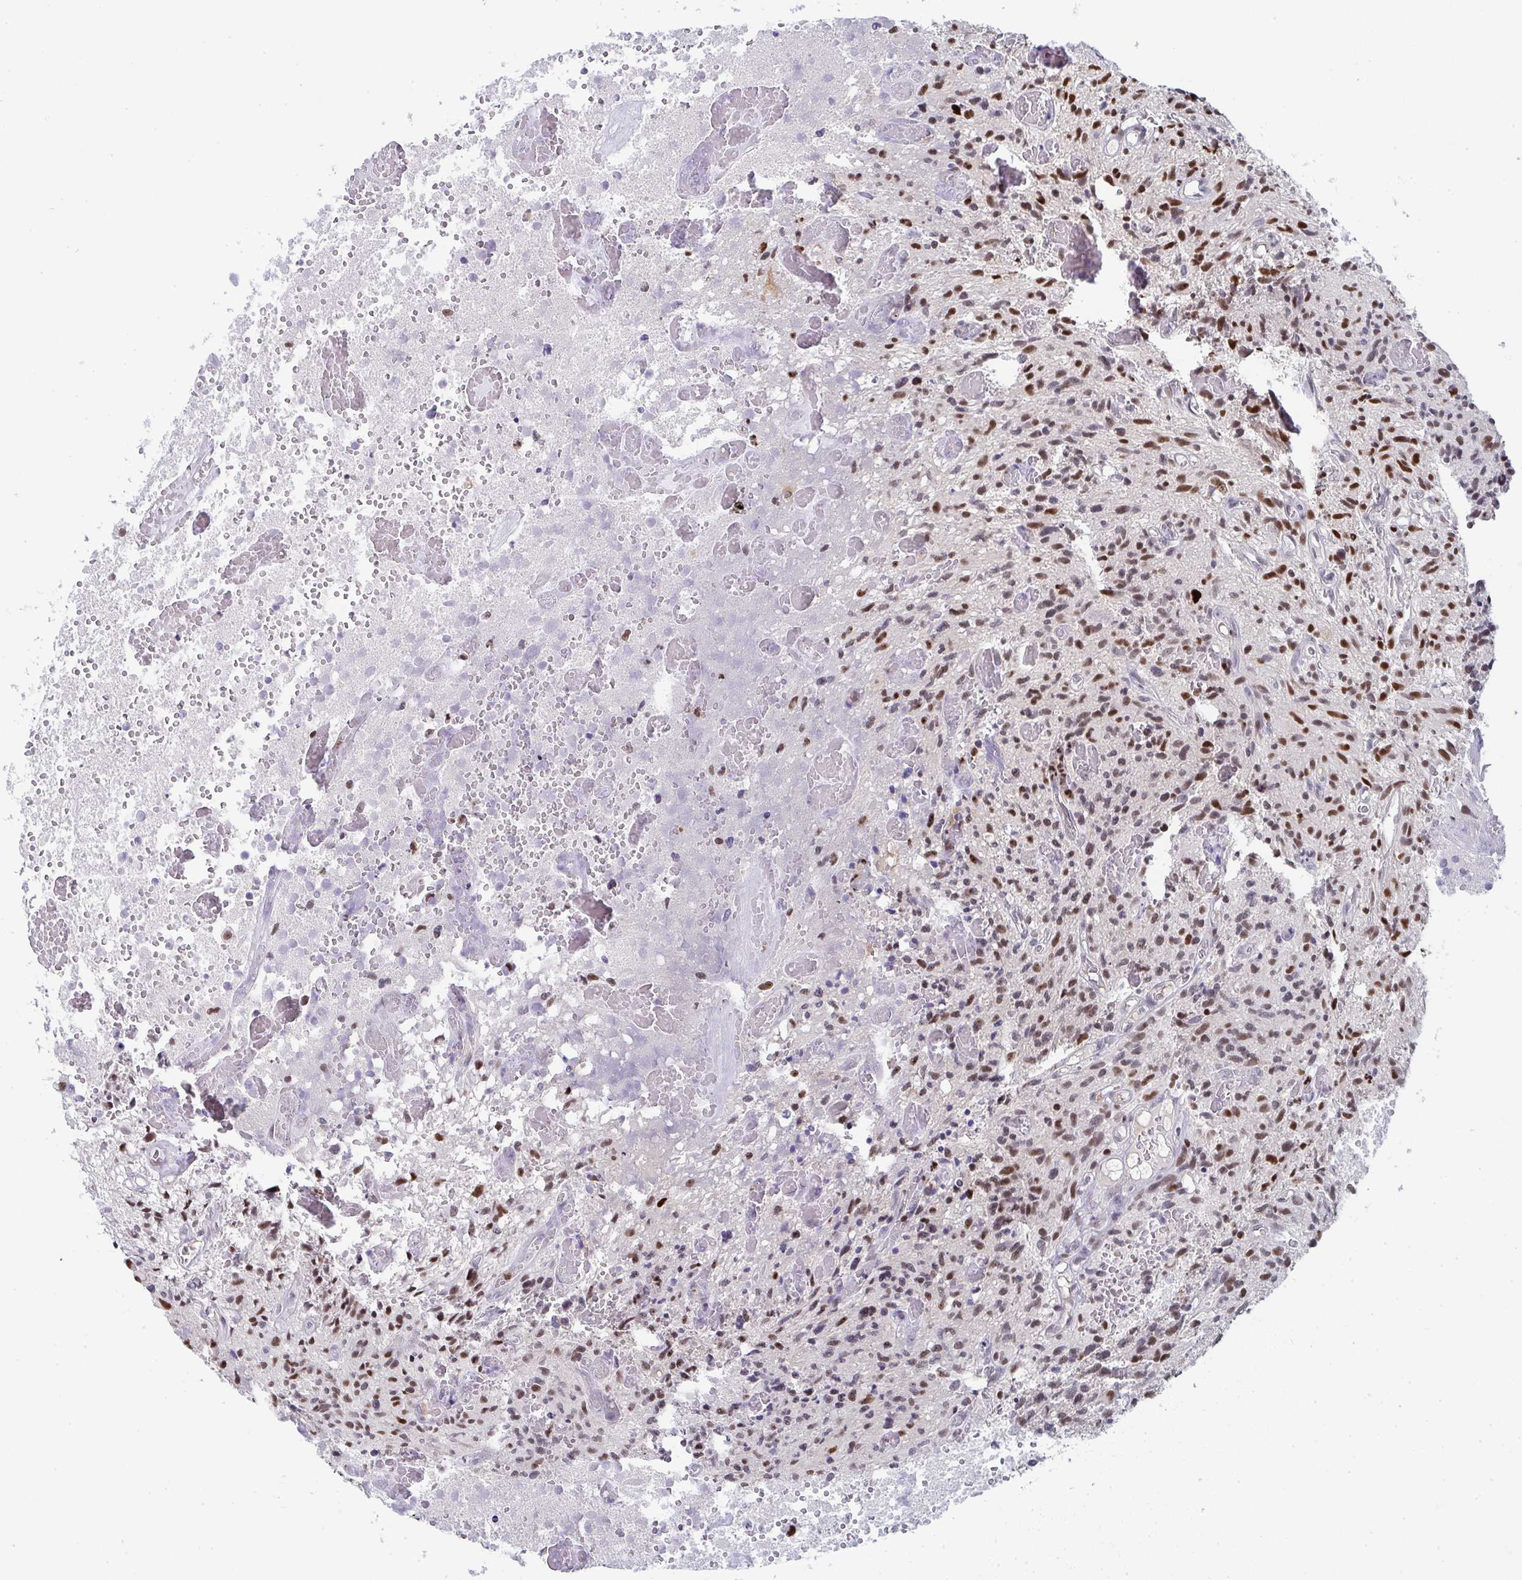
{"staining": {"intensity": "moderate", "quantity": ">75%", "location": "nuclear"}, "tissue": "glioma", "cell_type": "Tumor cells", "image_type": "cancer", "snomed": [{"axis": "morphology", "description": "Glioma, malignant, High grade"}, {"axis": "topography", "description": "Brain"}], "caption": "High-magnification brightfield microscopy of high-grade glioma (malignant) stained with DAB (3,3'-diaminobenzidine) (brown) and counterstained with hematoxylin (blue). tumor cells exhibit moderate nuclear positivity is identified in approximately>75% of cells.", "gene": "JDP2", "patient": {"sex": "male", "age": 75}}